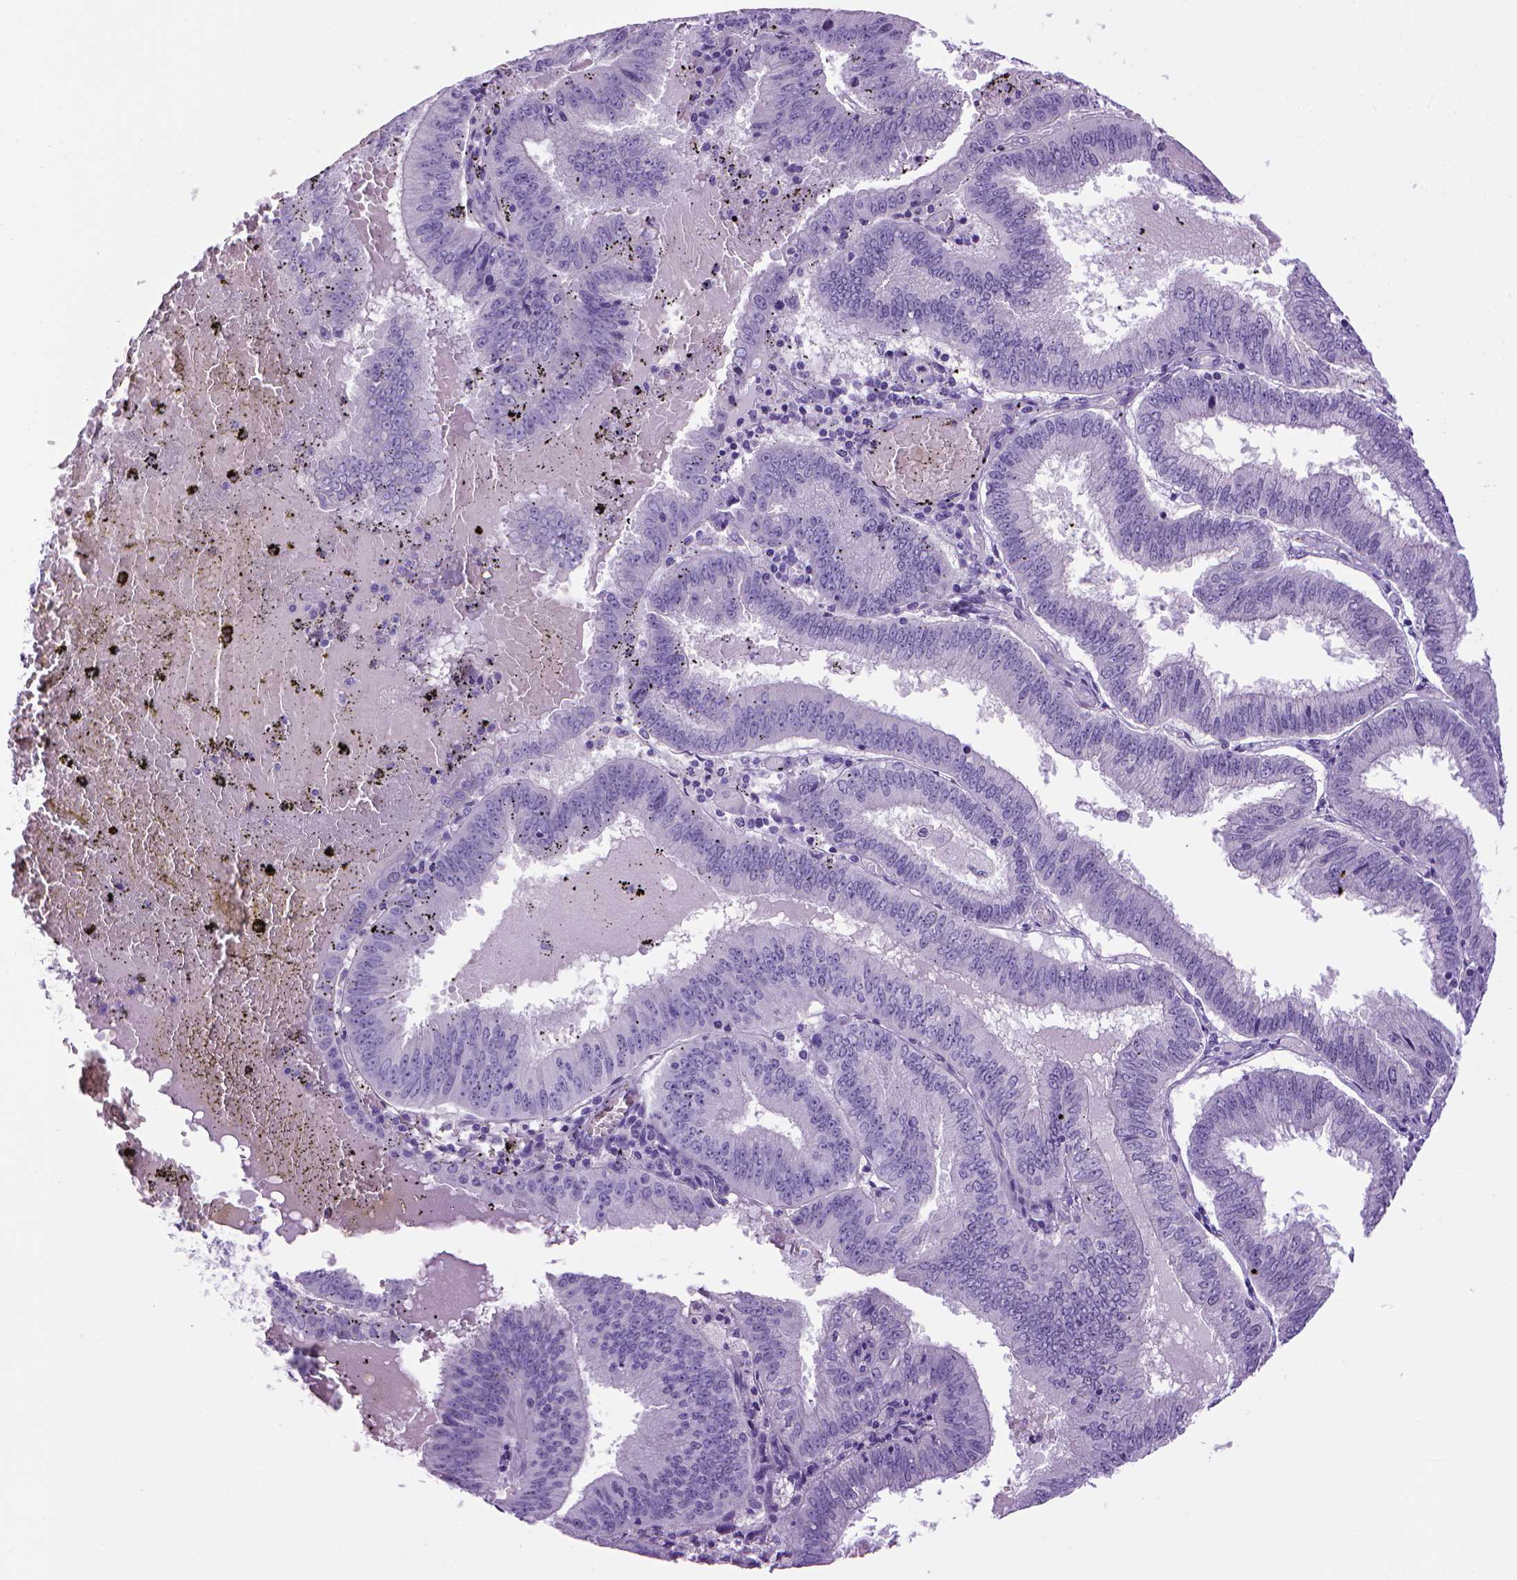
{"staining": {"intensity": "negative", "quantity": "none", "location": "none"}, "tissue": "endometrial cancer", "cell_type": "Tumor cells", "image_type": "cancer", "snomed": [{"axis": "morphology", "description": "Adenocarcinoma, NOS"}, {"axis": "topography", "description": "Endometrium"}], "caption": "Photomicrograph shows no protein positivity in tumor cells of endometrial cancer tissue.", "gene": "SGCG", "patient": {"sex": "female", "age": 66}}